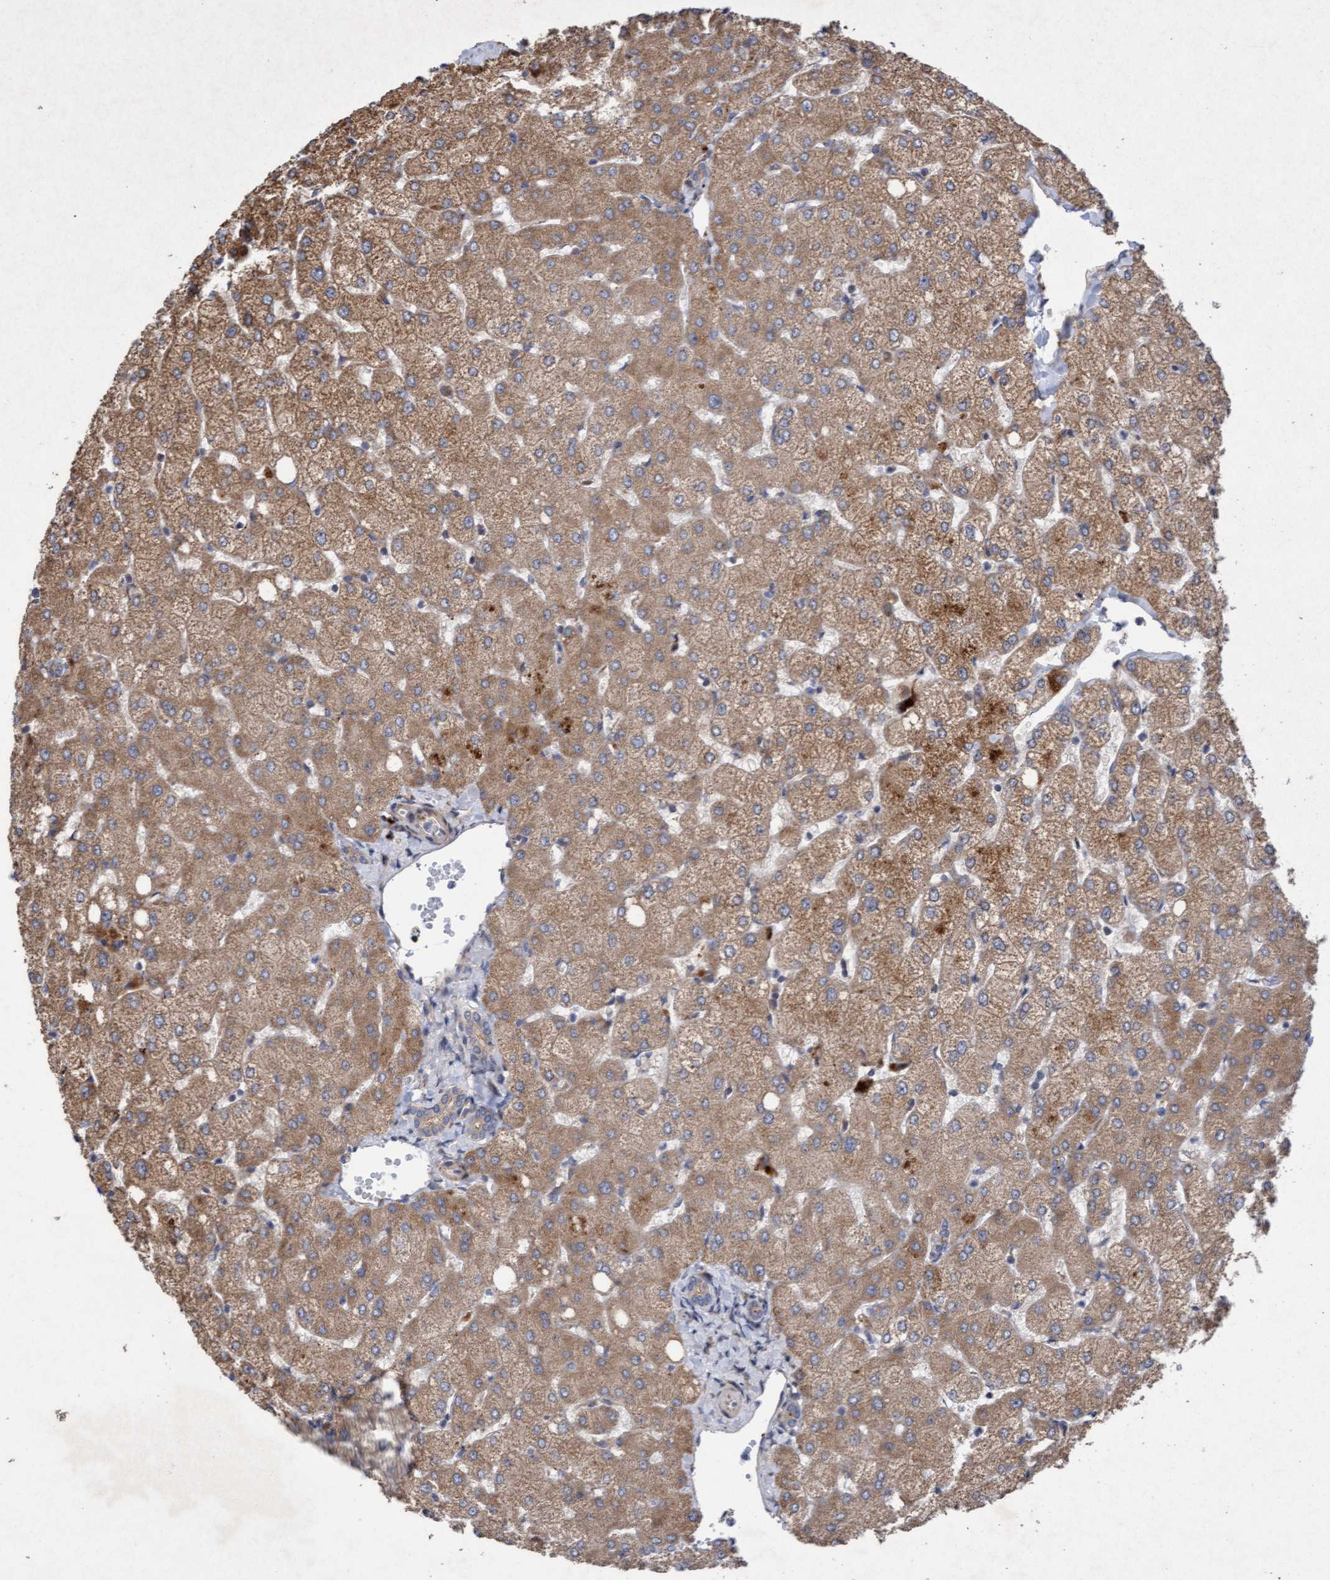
{"staining": {"intensity": "weak", "quantity": ">75%", "location": "cytoplasmic/membranous"}, "tissue": "liver", "cell_type": "Cholangiocytes", "image_type": "normal", "snomed": [{"axis": "morphology", "description": "Normal tissue, NOS"}, {"axis": "topography", "description": "Liver"}], "caption": "Cholangiocytes demonstrate low levels of weak cytoplasmic/membranous expression in approximately >75% of cells in benign liver.", "gene": "ELP5", "patient": {"sex": "female", "age": 54}}